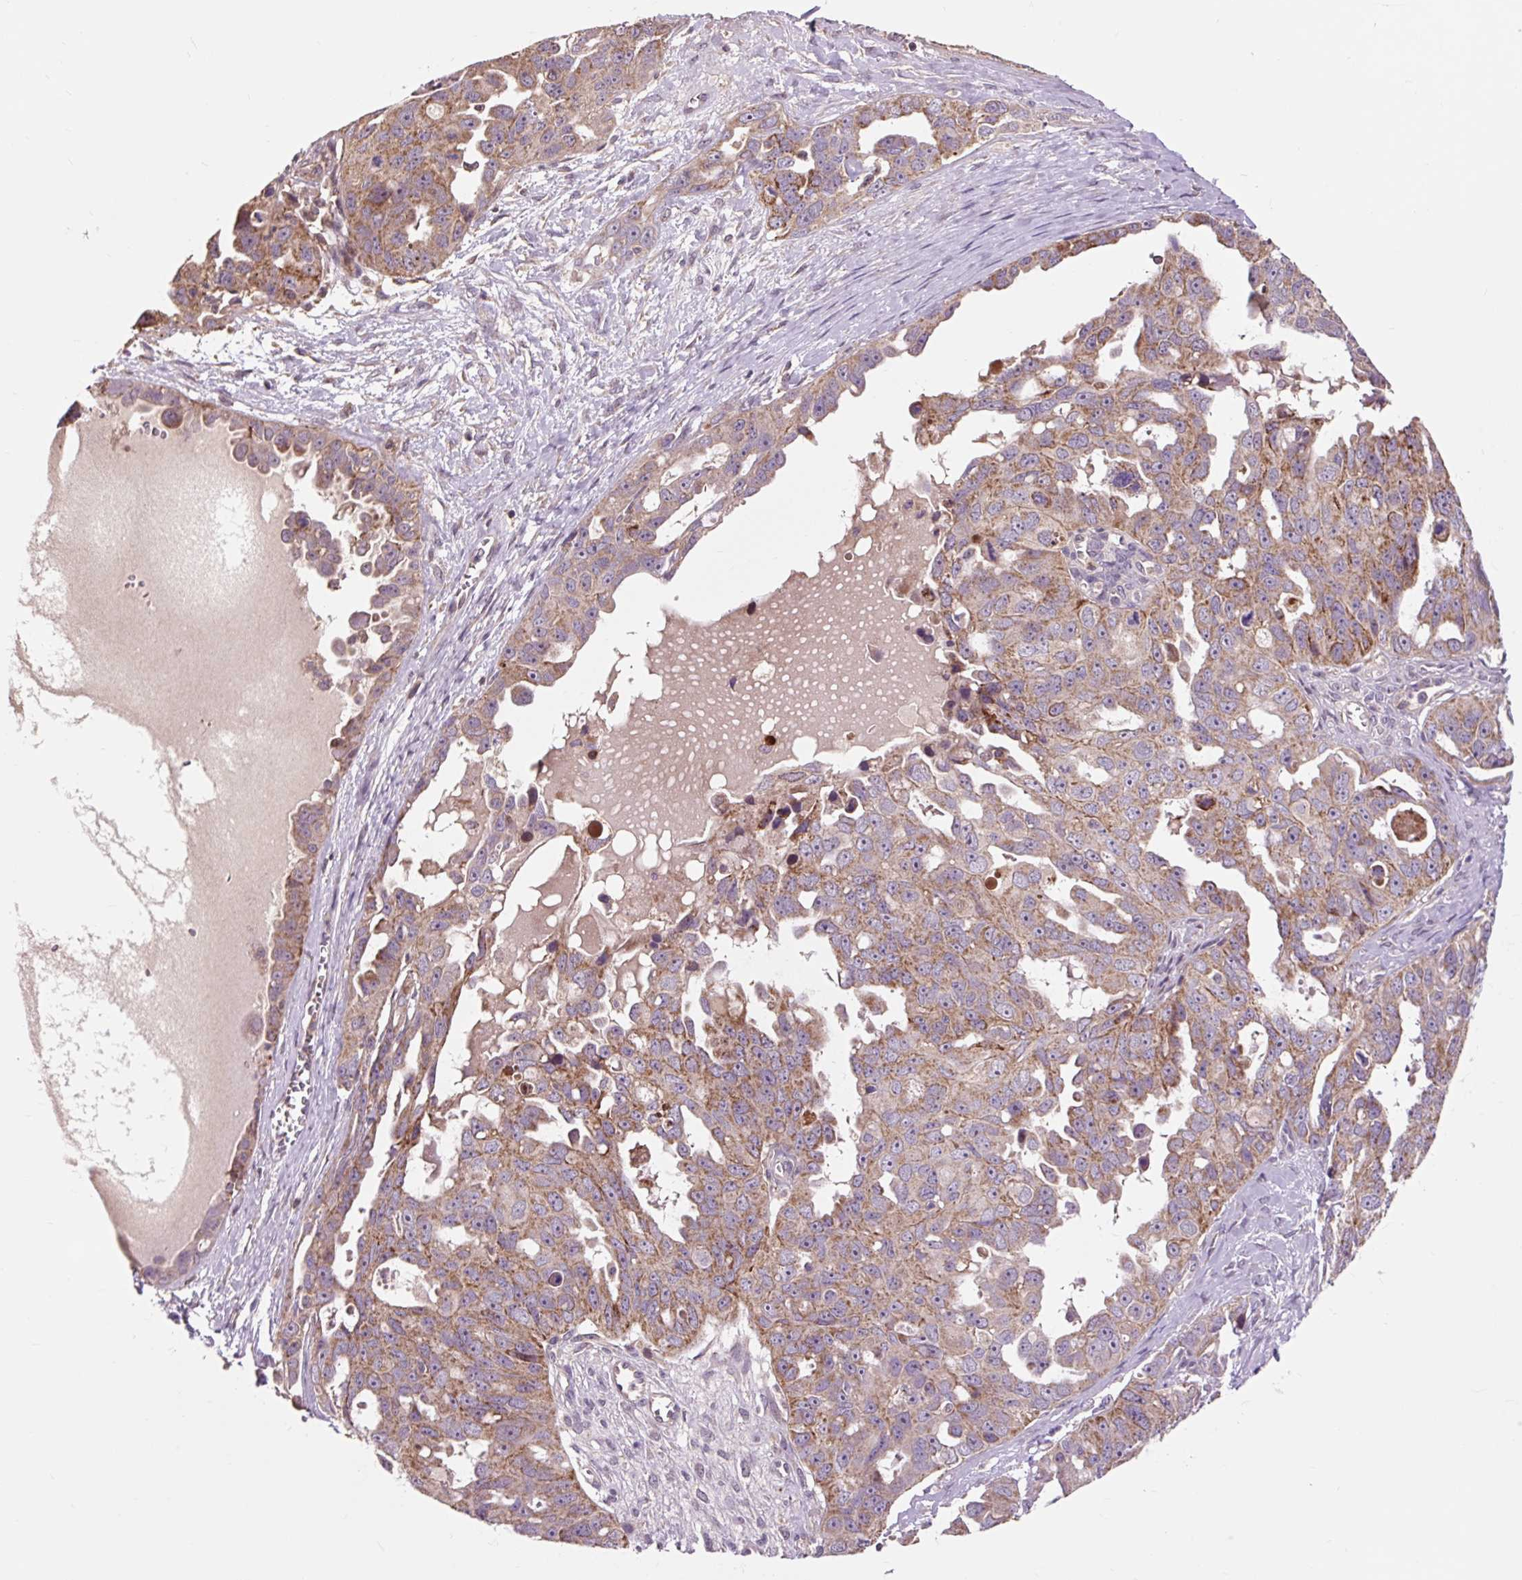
{"staining": {"intensity": "moderate", "quantity": ">75%", "location": "cytoplasmic/membranous"}, "tissue": "ovarian cancer", "cell_type": "Tumor cells", "image_type": "cancer", "snomed": [{"axis": "morphology", "description": "Carcinoma, endometroid"}, {"axis": "topography", "description": "Ovary"}], "caption": "Tumor cells exhibit moderate cytoplasmic/membranous staining in about >75% of cells in ovarian cancer (endometroid carcinoma). (DAB (3,3'-diaminobenzidine) IHC with brightfield microscopy, high magnification).", "gene": "PRIMPOL", "patient": {"sex": "female", "age": 70}}